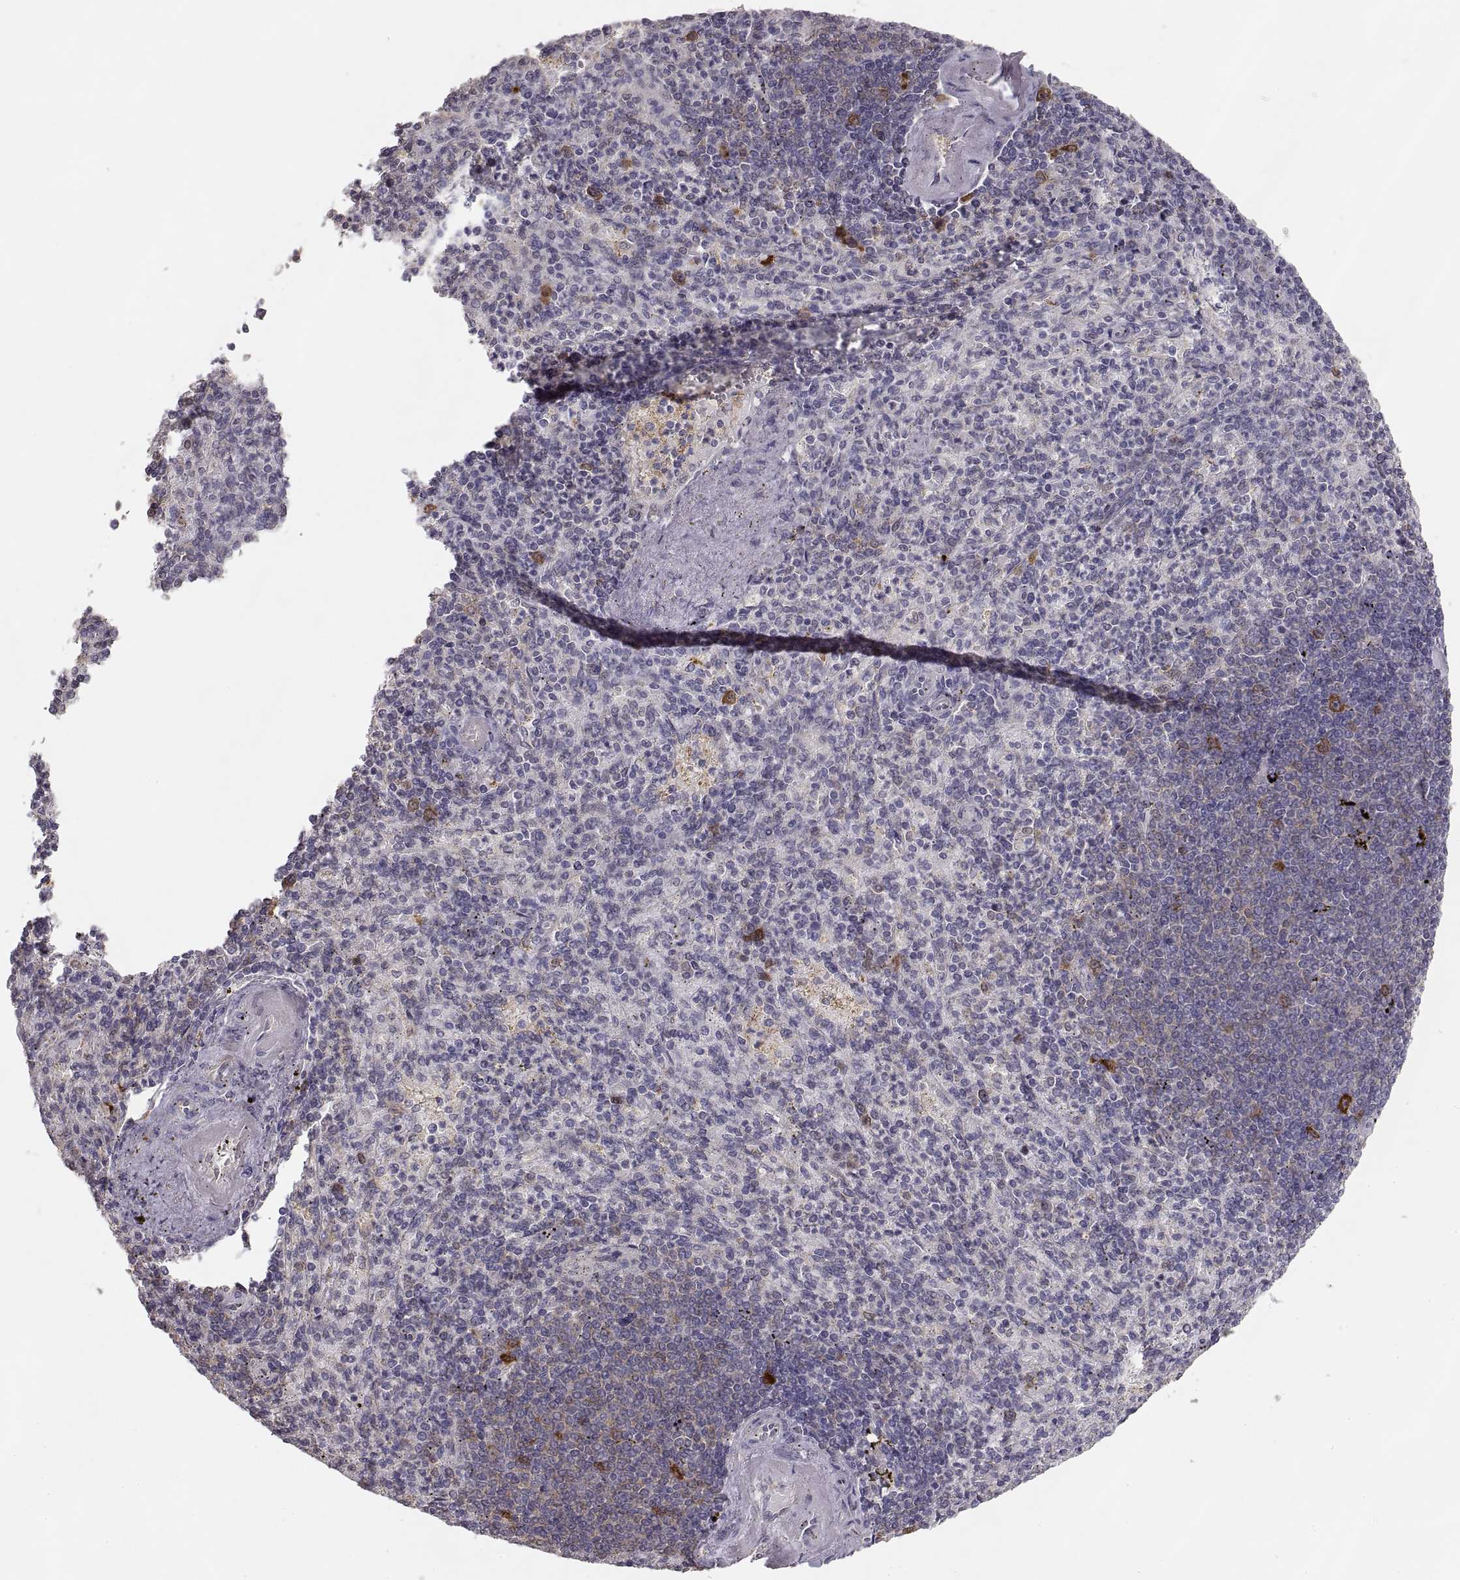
{"staining": {"intensity": "strong", "quantity": "<25%", "location": "cytoplasmic/membranous"}, "tissue": "spleen", "cell_type": "Cells in red pulp", "image_type": "normal", "snomed": [{"axis": "morphology", "description": "Normal tissue, NOS"}, {"axis": "topography", "description": "Spleen"}], "caption": "Protein expression analysis of normal spleen displays strong cytoplasmic/membranous staining in approximately <25% of cells in red pulp.", "gene": "HSP90AB1", "patient": {"sex": "female", "age": 74}}